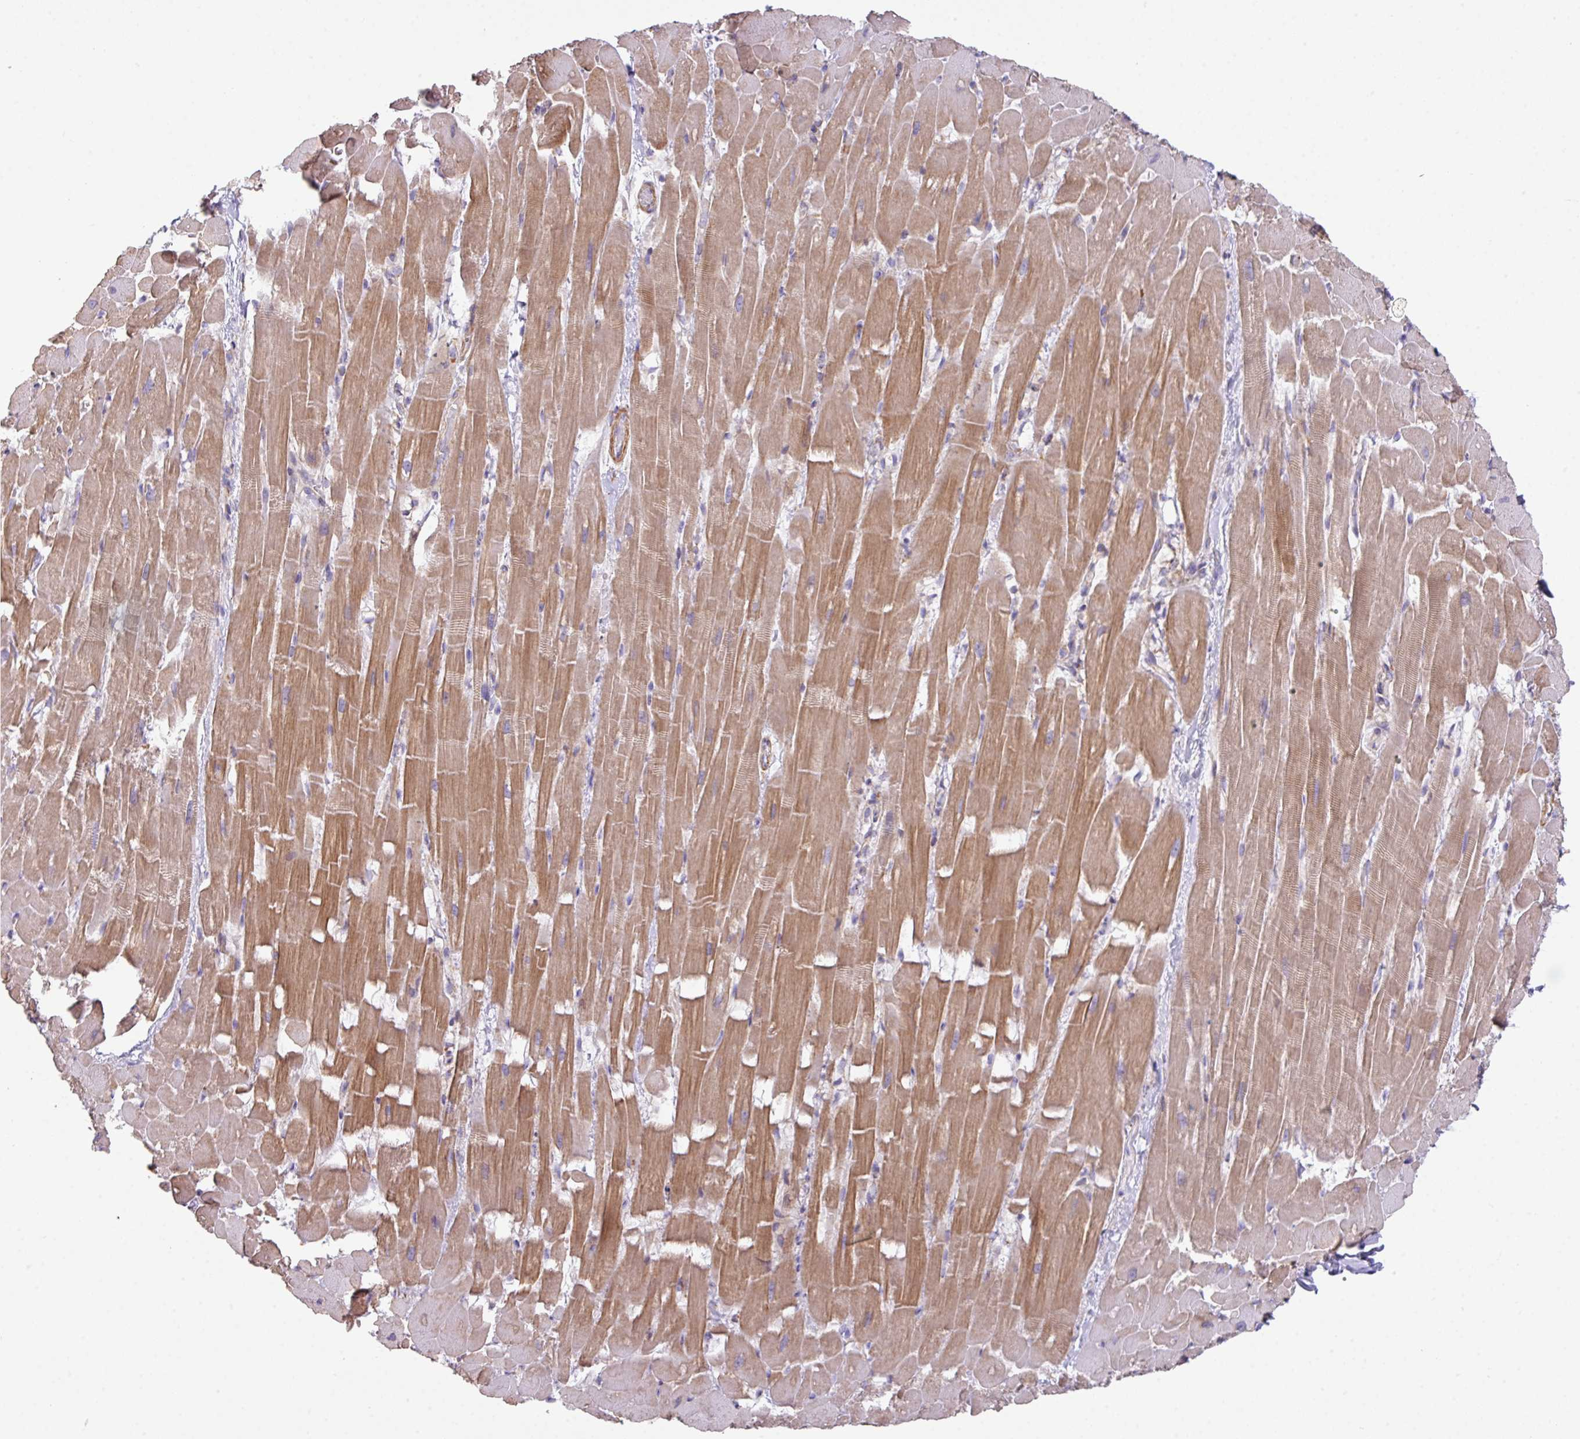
{"staining": {"intensity": "moderate", "quantity": ">75%", "location": "cytoplasmic/membranous"}, "tissue": "heart muscle", "cell_type": "Cardiomyocytes", "image_type": "normal", "snomed": [{"axis": "morphology", "description": "Normal tissue, NOS"}, {"axis": "topography", "description": "Heart"}], "caption": "Cardiomyocytes display moderate cytoplasmic/membranous staining in about >75% of cells in unremarkable heart muscle. The staining was performed using DAB to visualize the protein expression in brown, while the nuclei were stained in blue with hematoxylin (Magnification: 20x).", "gene": "LRRC41", "patient": {"sex": "male", "age": 37}}